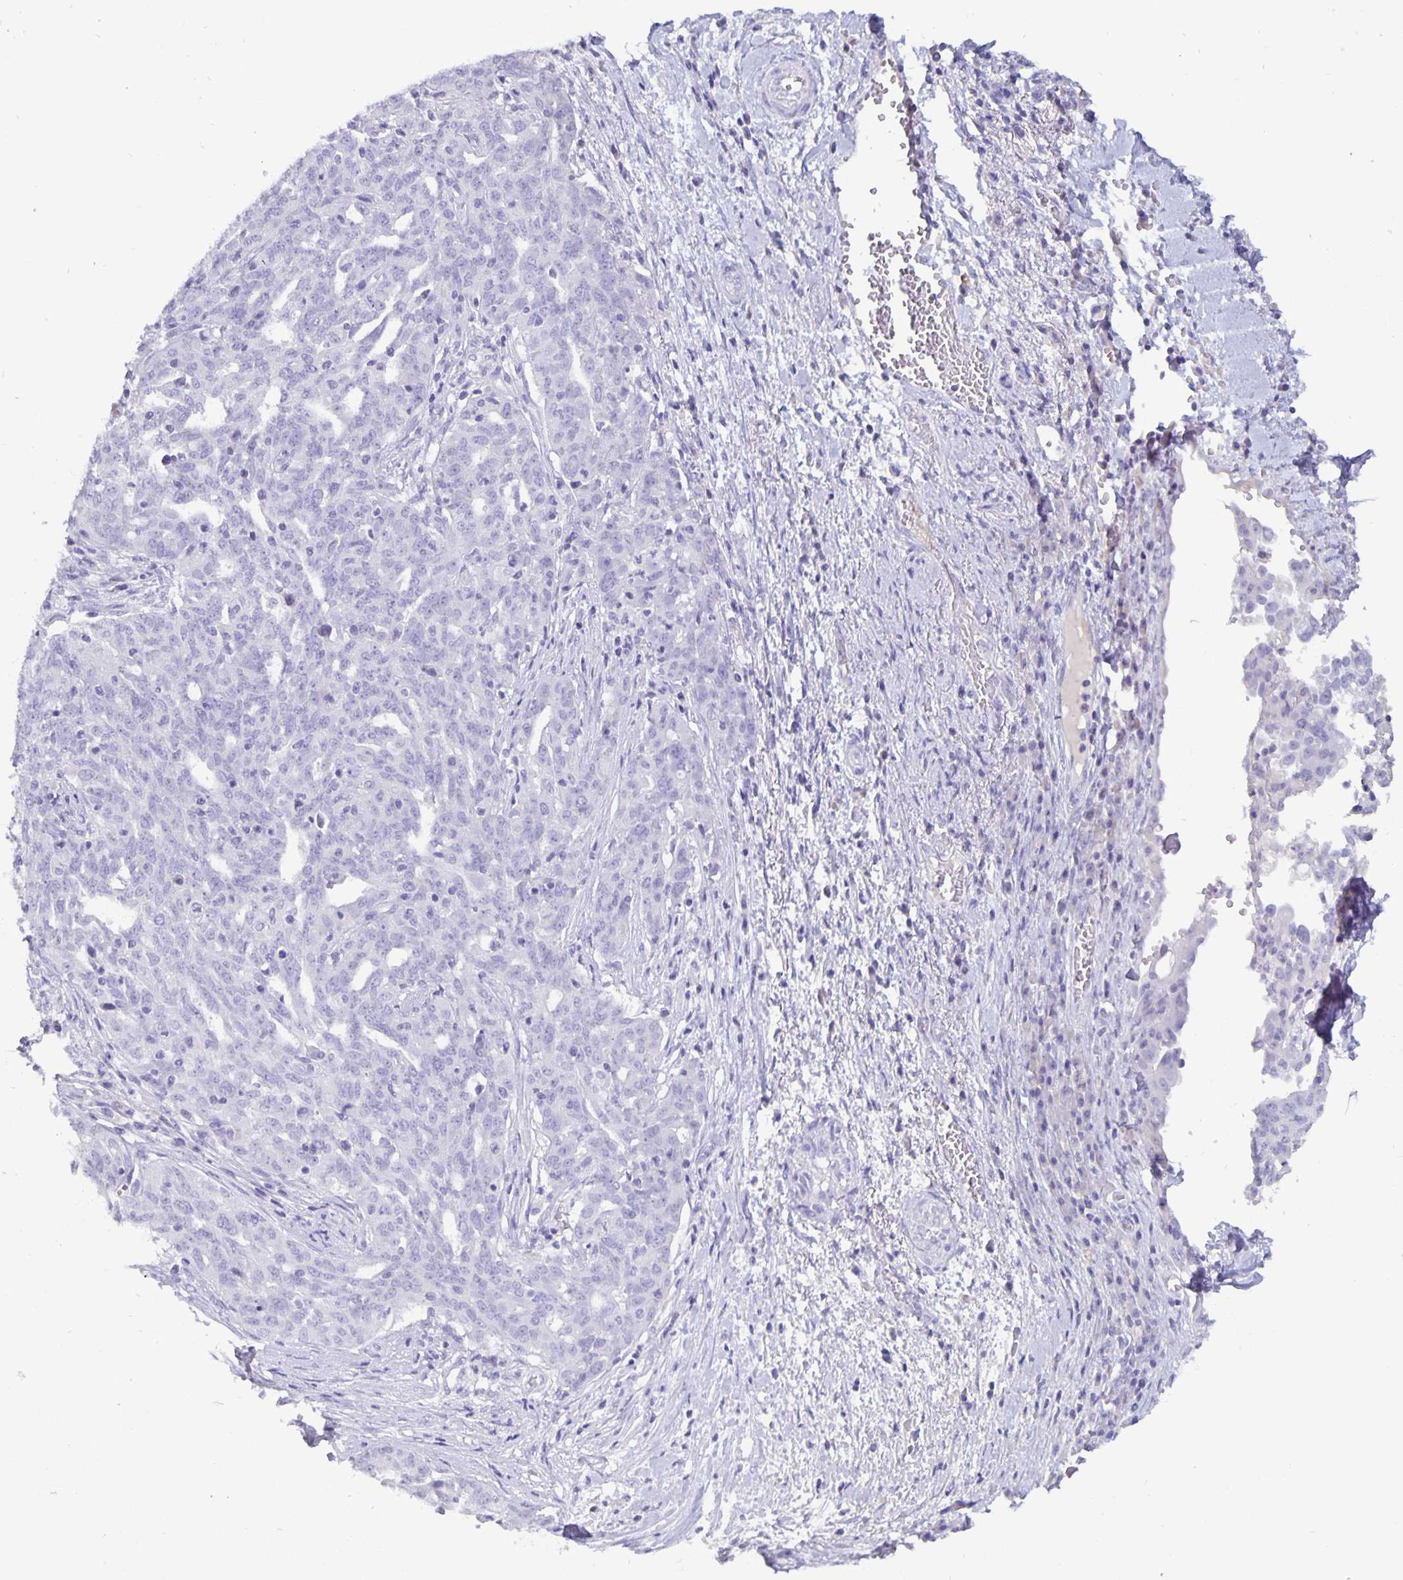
{"staining": {"intensity": "negative", "quantity": "none", "location": "none"}, "tissue": "ovarian cancer", "cell_type": "Tumor cells", "image_type": "cancer", "snomed": [{"axis": "morphology", "description": "Cystadenocarcinoma, serous, NOS"}, {"axis": "topography", "description": "Ovary"}], "caption": "The IHC photomicrograph has no significant staining in tumor cells of ovarian cancer tissue.", "gene": "BPIFA3", "patient": {"sex": "female", "age": 67}}